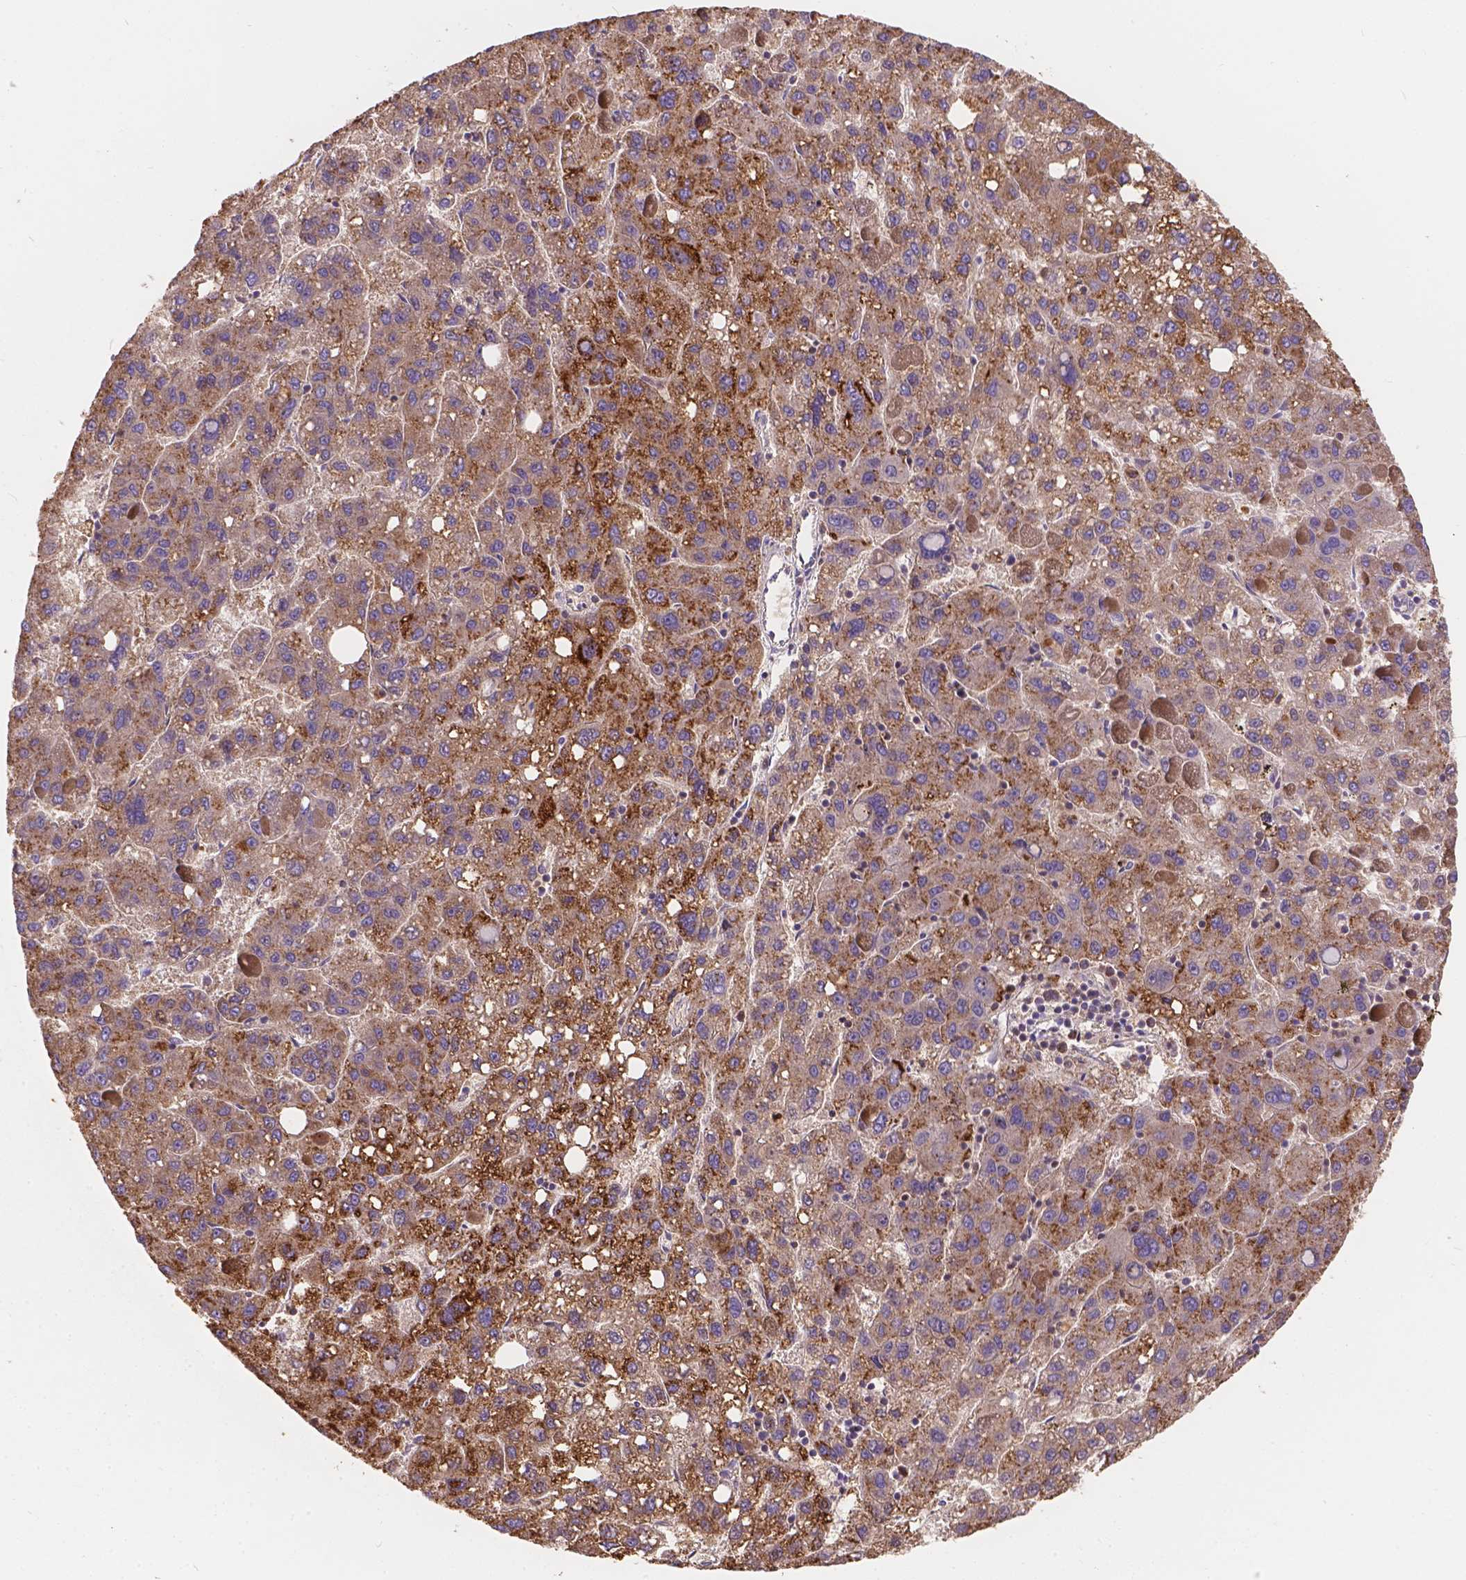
{"staining": {"intensity": "strong", "quantity": ">75%", "location": "cytoplasmic/membranous"}, "tissue": "liver cancer", "cell_type": "Tumor cells", "image_type": "cancer", "snomed": [{"axis": "morphology", "description": "Carcinoma, Hepatocellular, NOS"}, {"axis": "topography", "description": "Liver"}], "caption": "Tumor cells exhibit high levels of strong cytoplasmic/membranous expression in about >75% of cells in human liver cancer (hepatocellular carcinoma).", "gene": "CDK10", "patient": {"sex": "female", "age": 82}}